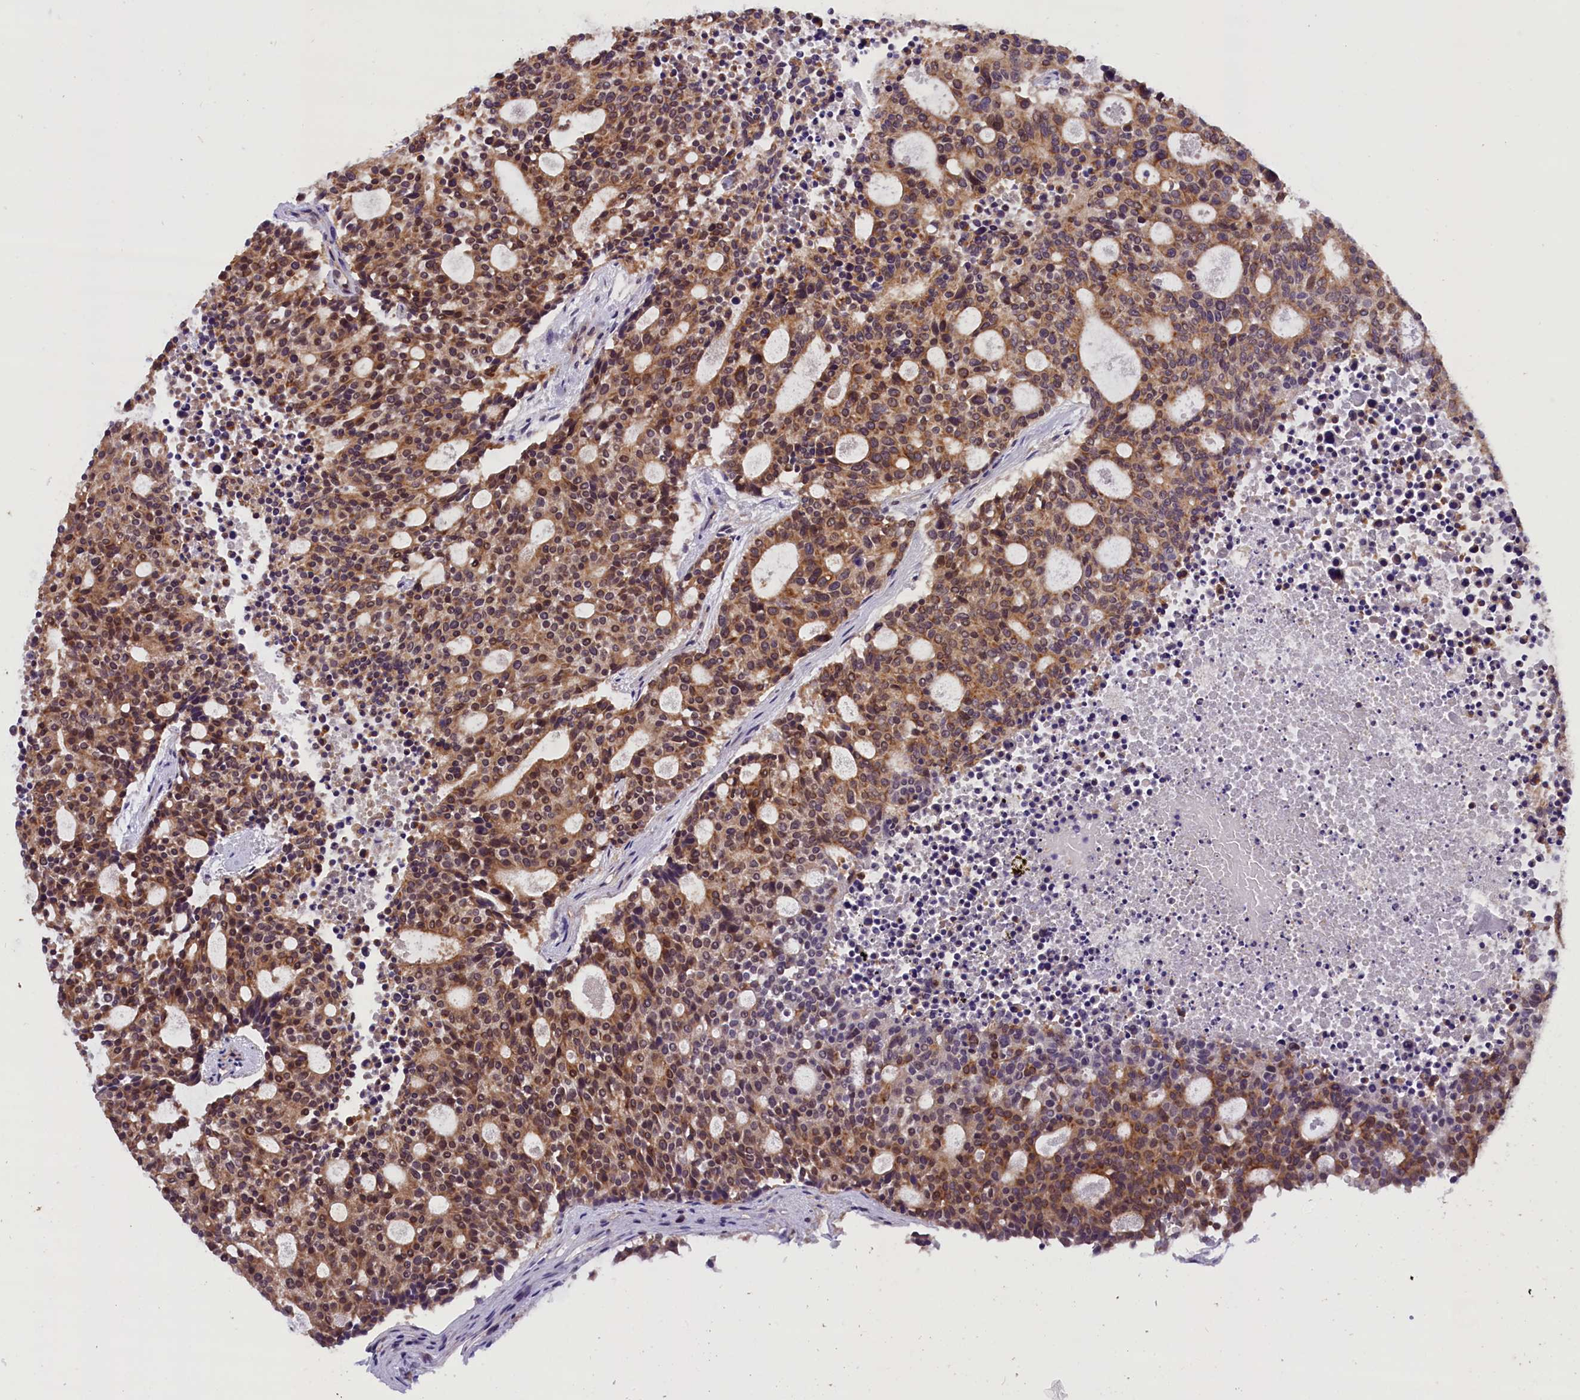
{"staining": {"intensity": "moderate", "quantity": ">75%", "location": "cytoplasmic/membranous,nuclear"}, "tissue": "carcinoid", "cell_type": "Tumor cells", "image_type": "cancer", "snomed": [{"axis": "morphology", "description": "Carcinoid, malignant, NOS"}, {"axis": "topography", "description": "Pancreas"}], "caption": "Immunohistochemistry (DAB (3,3'-diaminobenzidine)) staining of malignant carcinoid reveals moderate cytoplasmic/membranous and nuclear protein expression in about >75% of tumor cells. (DAB IHC with brightfield microscopy, high magnification).", "gene": "TBCB", "patient": {"sex": "female", "age": 54}}